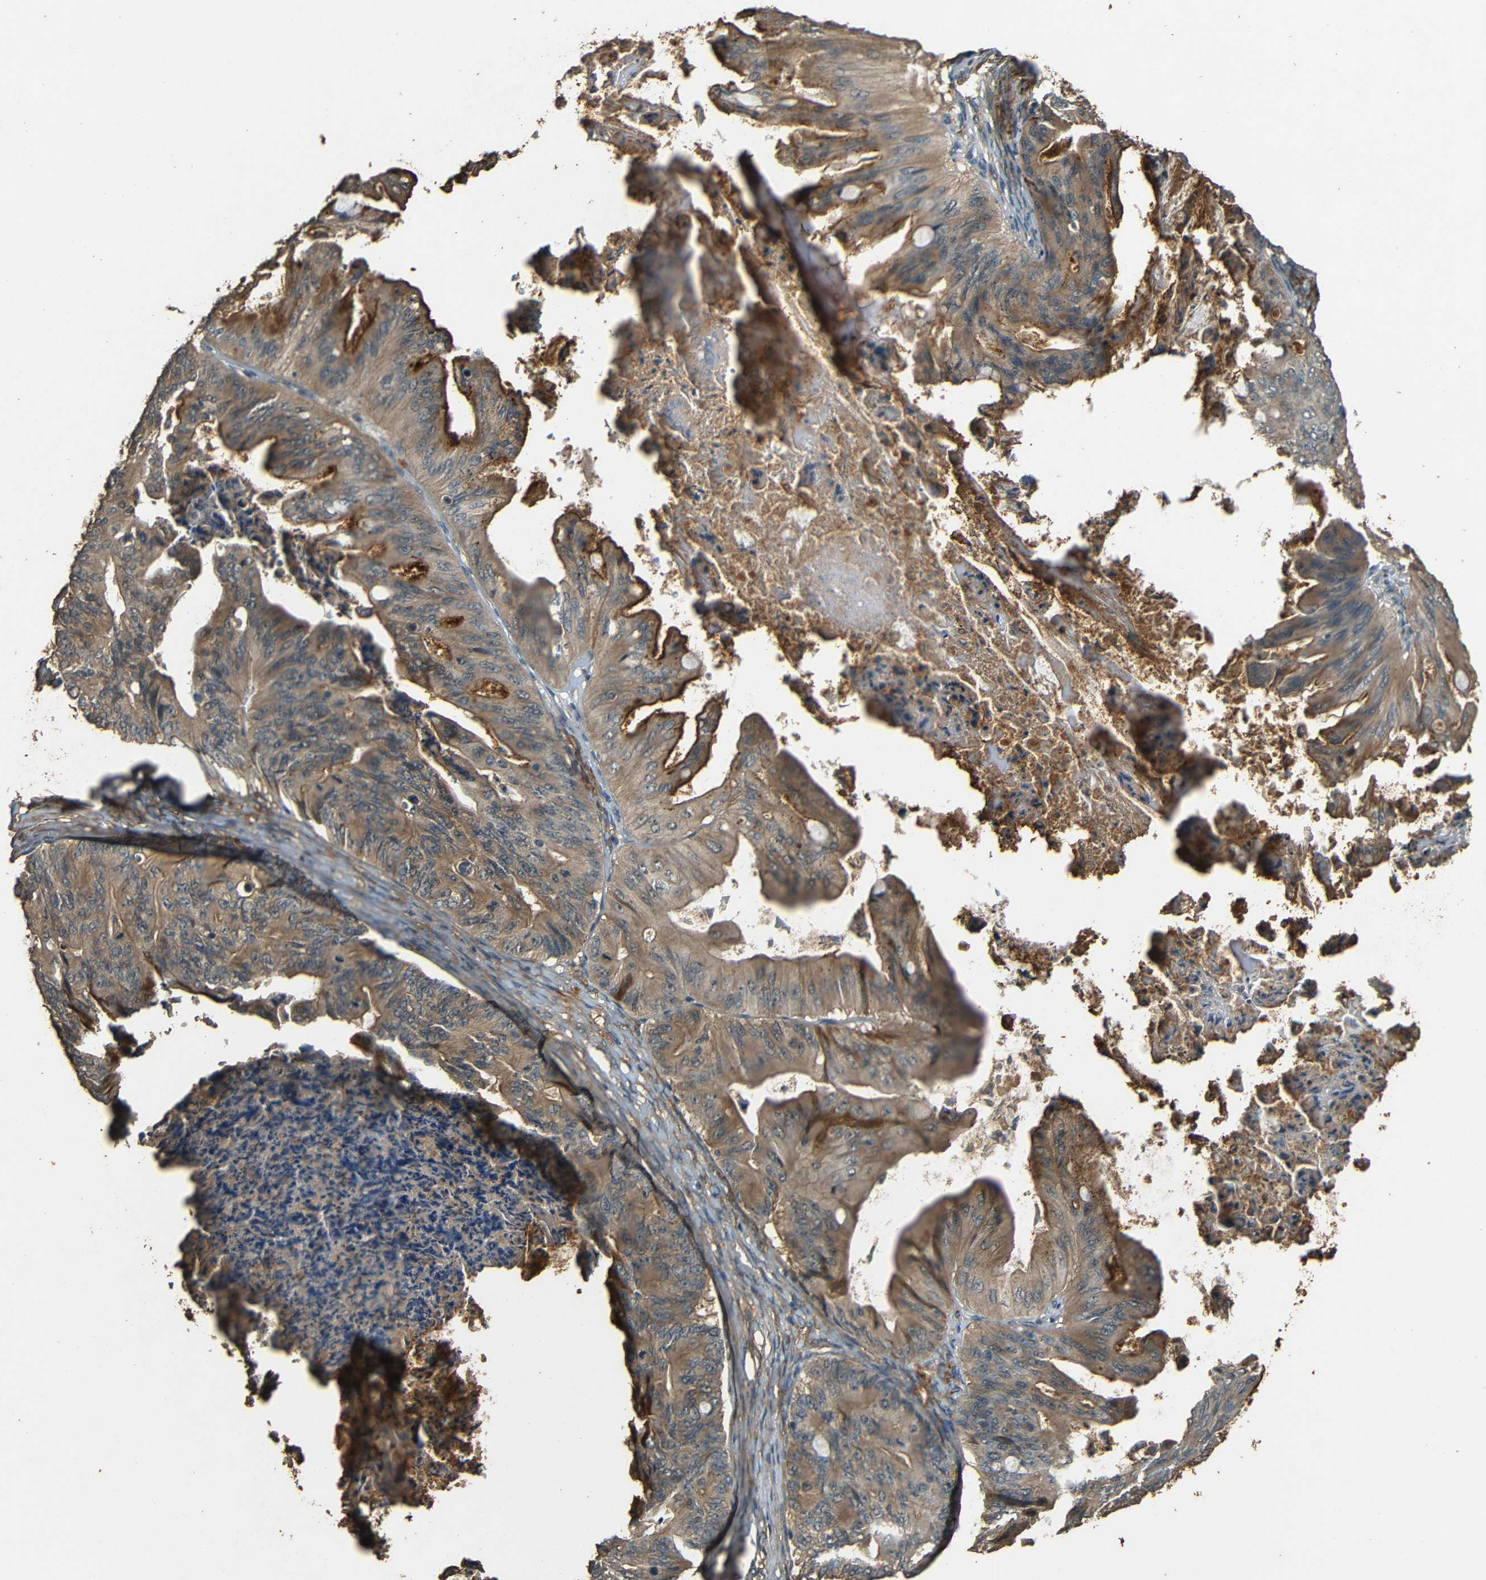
{"staining": {"intensity": "moderate", "quantity": ">75%", "location": "cytoplasmic/membranous"}, "tissue": "ovarian cancer", "cell_type": "Tumor cells", "image_type": "cancer", "snomed": [{"axis": "morphology", "description": "Cystadenocarcinoma, mucinous, NOS"}, {"axis": "topography", "description": "Ovary"}], "caption": "Immunohistochemical staining of human ovarian cancer (mucinous cystadenocarcinoma) displays medium levels of moderate cytoplasmic/membranous protein staining in about >75% of tumor cells.", "gene": "PDE5A", "patient": {"sex": "female", "age": 37}}